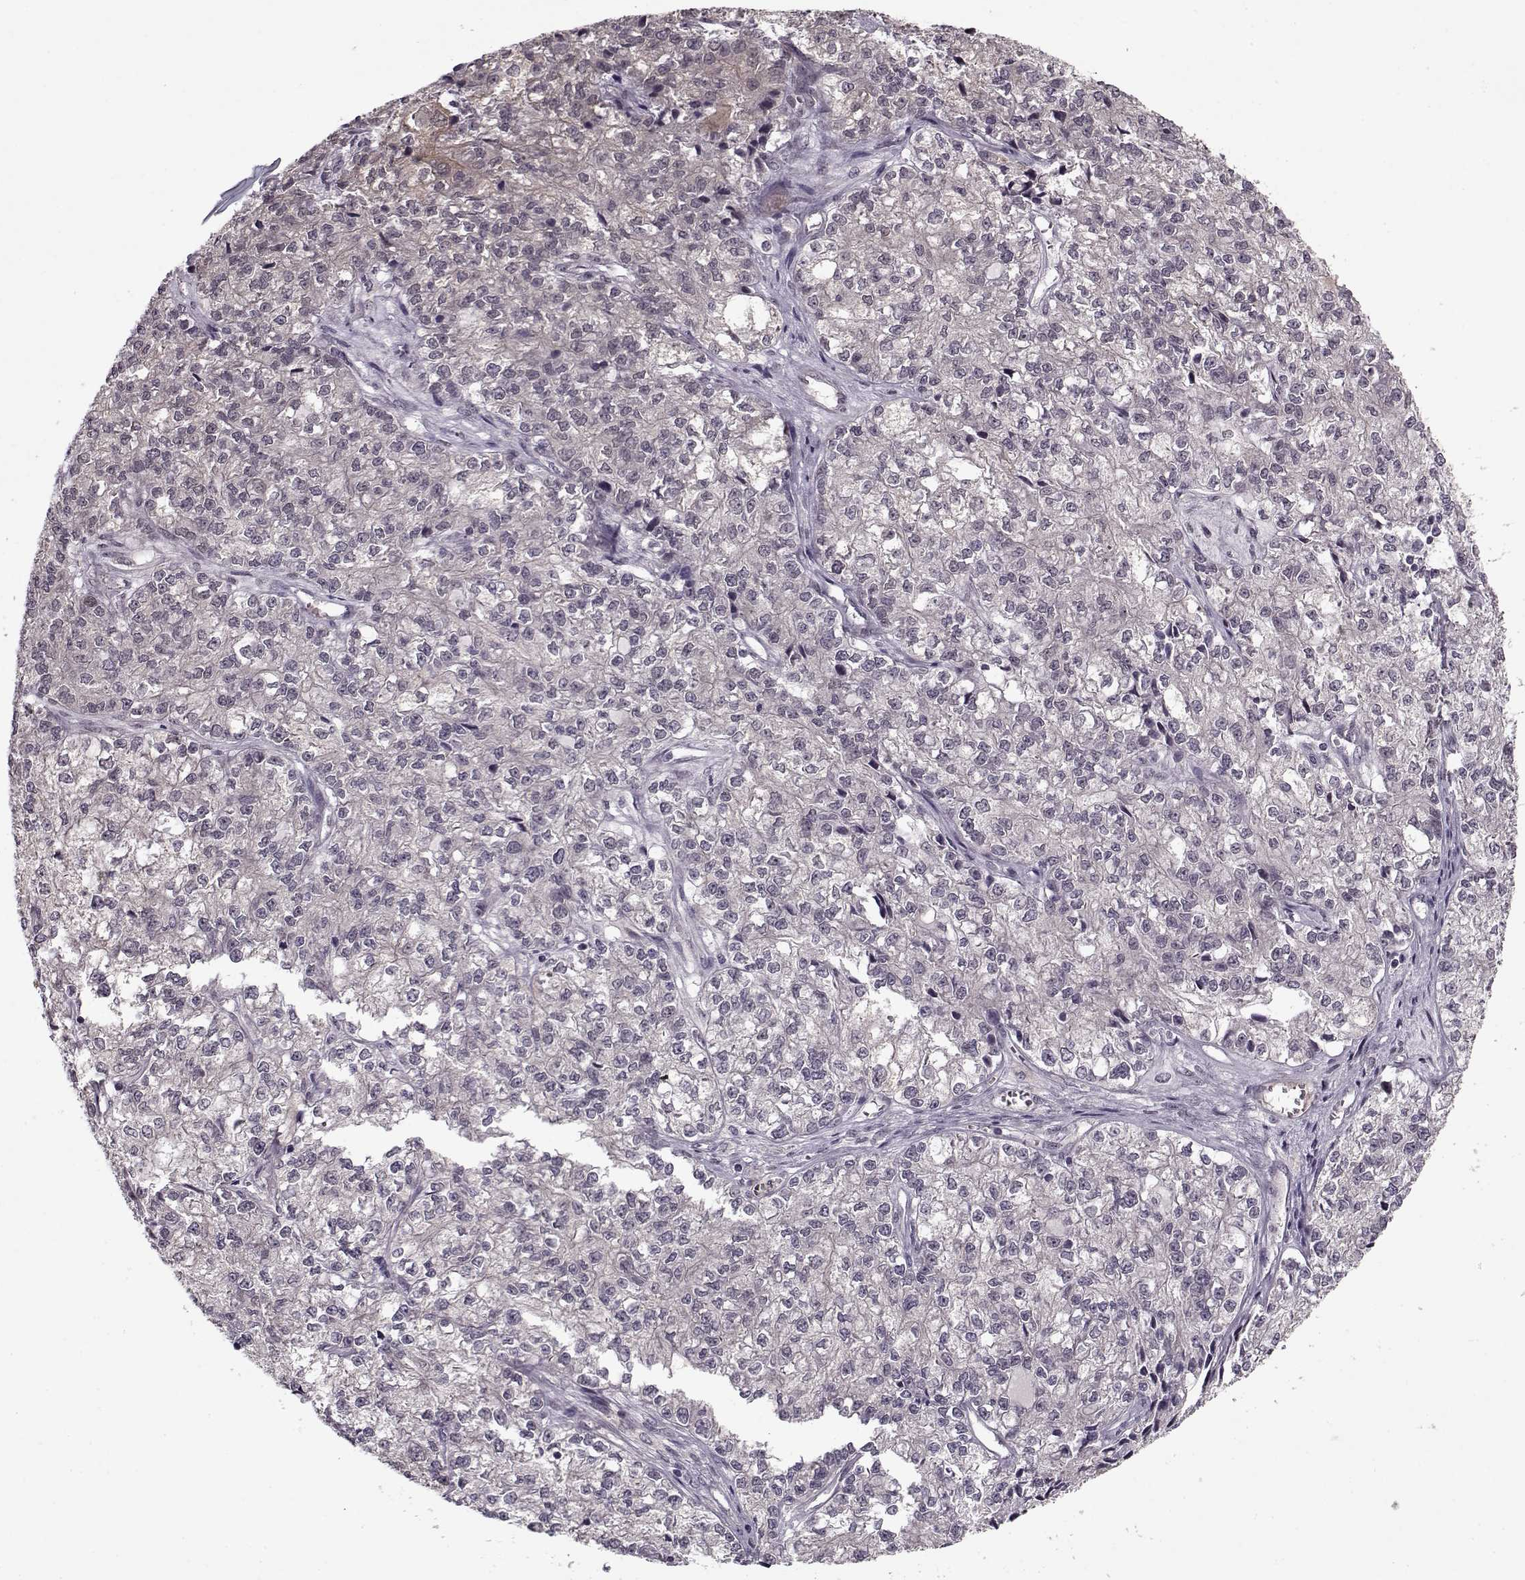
{"staining": {"intensity": "negative", "quantity": "none", "location": "none"}, "tissue": "ovarian cancer", "cell_type": "Tumor cells", "image_type": "cancer", "snomed": [{"axis": "morphology", "description": "Carcinoma, endometroid"}, {"axis": "topography", "description": "Ovary"}], "caption": "There is no significant expression in tumor cells of ovarian cancer (endometroid carcinoma).", "gene": "DENND4B", "patient": {"sex": "female", "age": 64}}